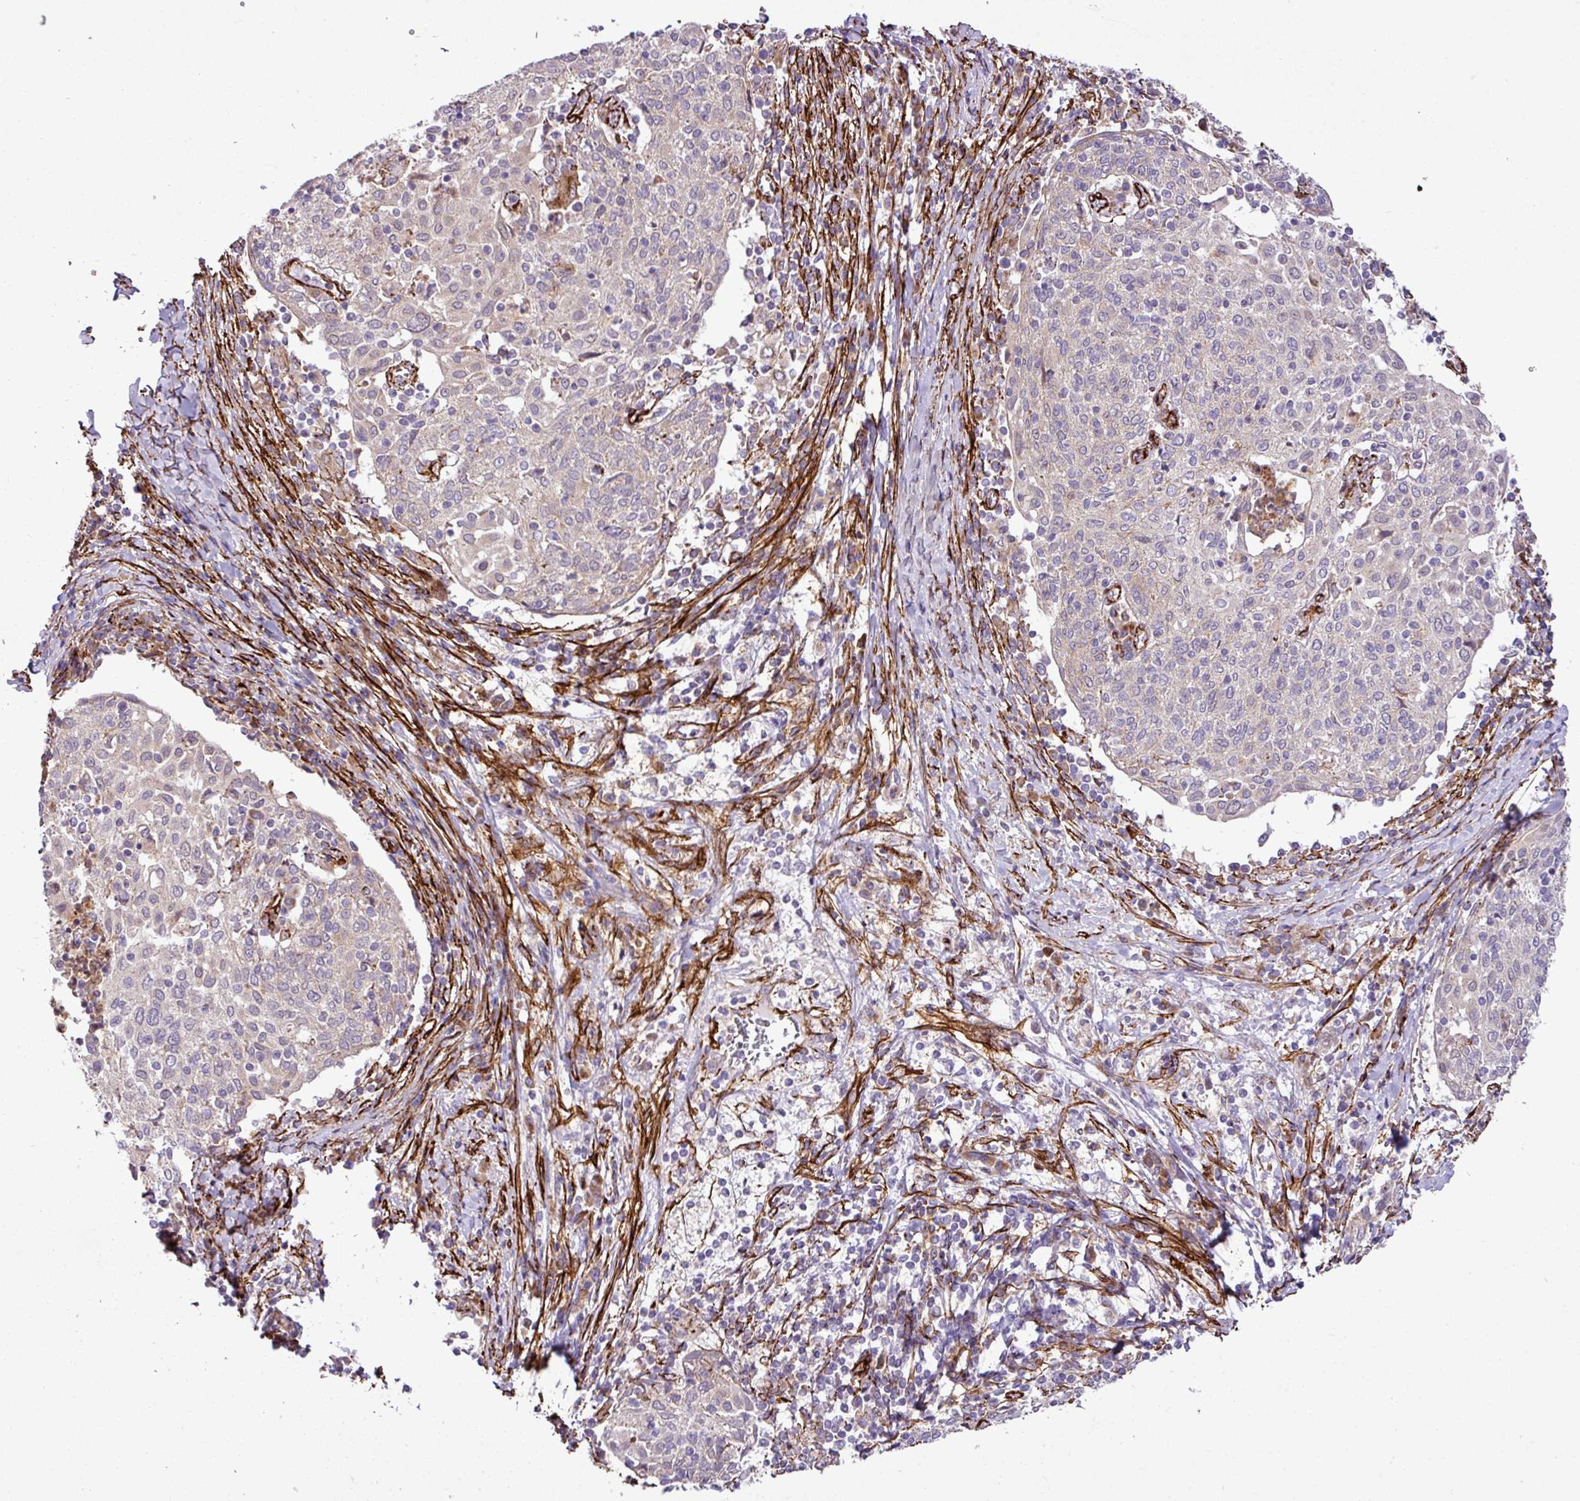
{"staining": {"intensity": "negative", "quantity": "none", "location": "none"}, "tissue": "cervical cancer", "cell_type": "Tumor cells", "image_type": "cancer", "snomed": [{"axis": "morphology", "description": "Squamous cell carcinoma, NOS"}, {"axis": "topography", "description": "Cervix"}], "caption": "An IHC micrograph of cervical cancer is shown. There is no staining in tumor cells of cervical cancer.", "gene": "FAM47E", "patient": {"sex": "female", "age": 52}}